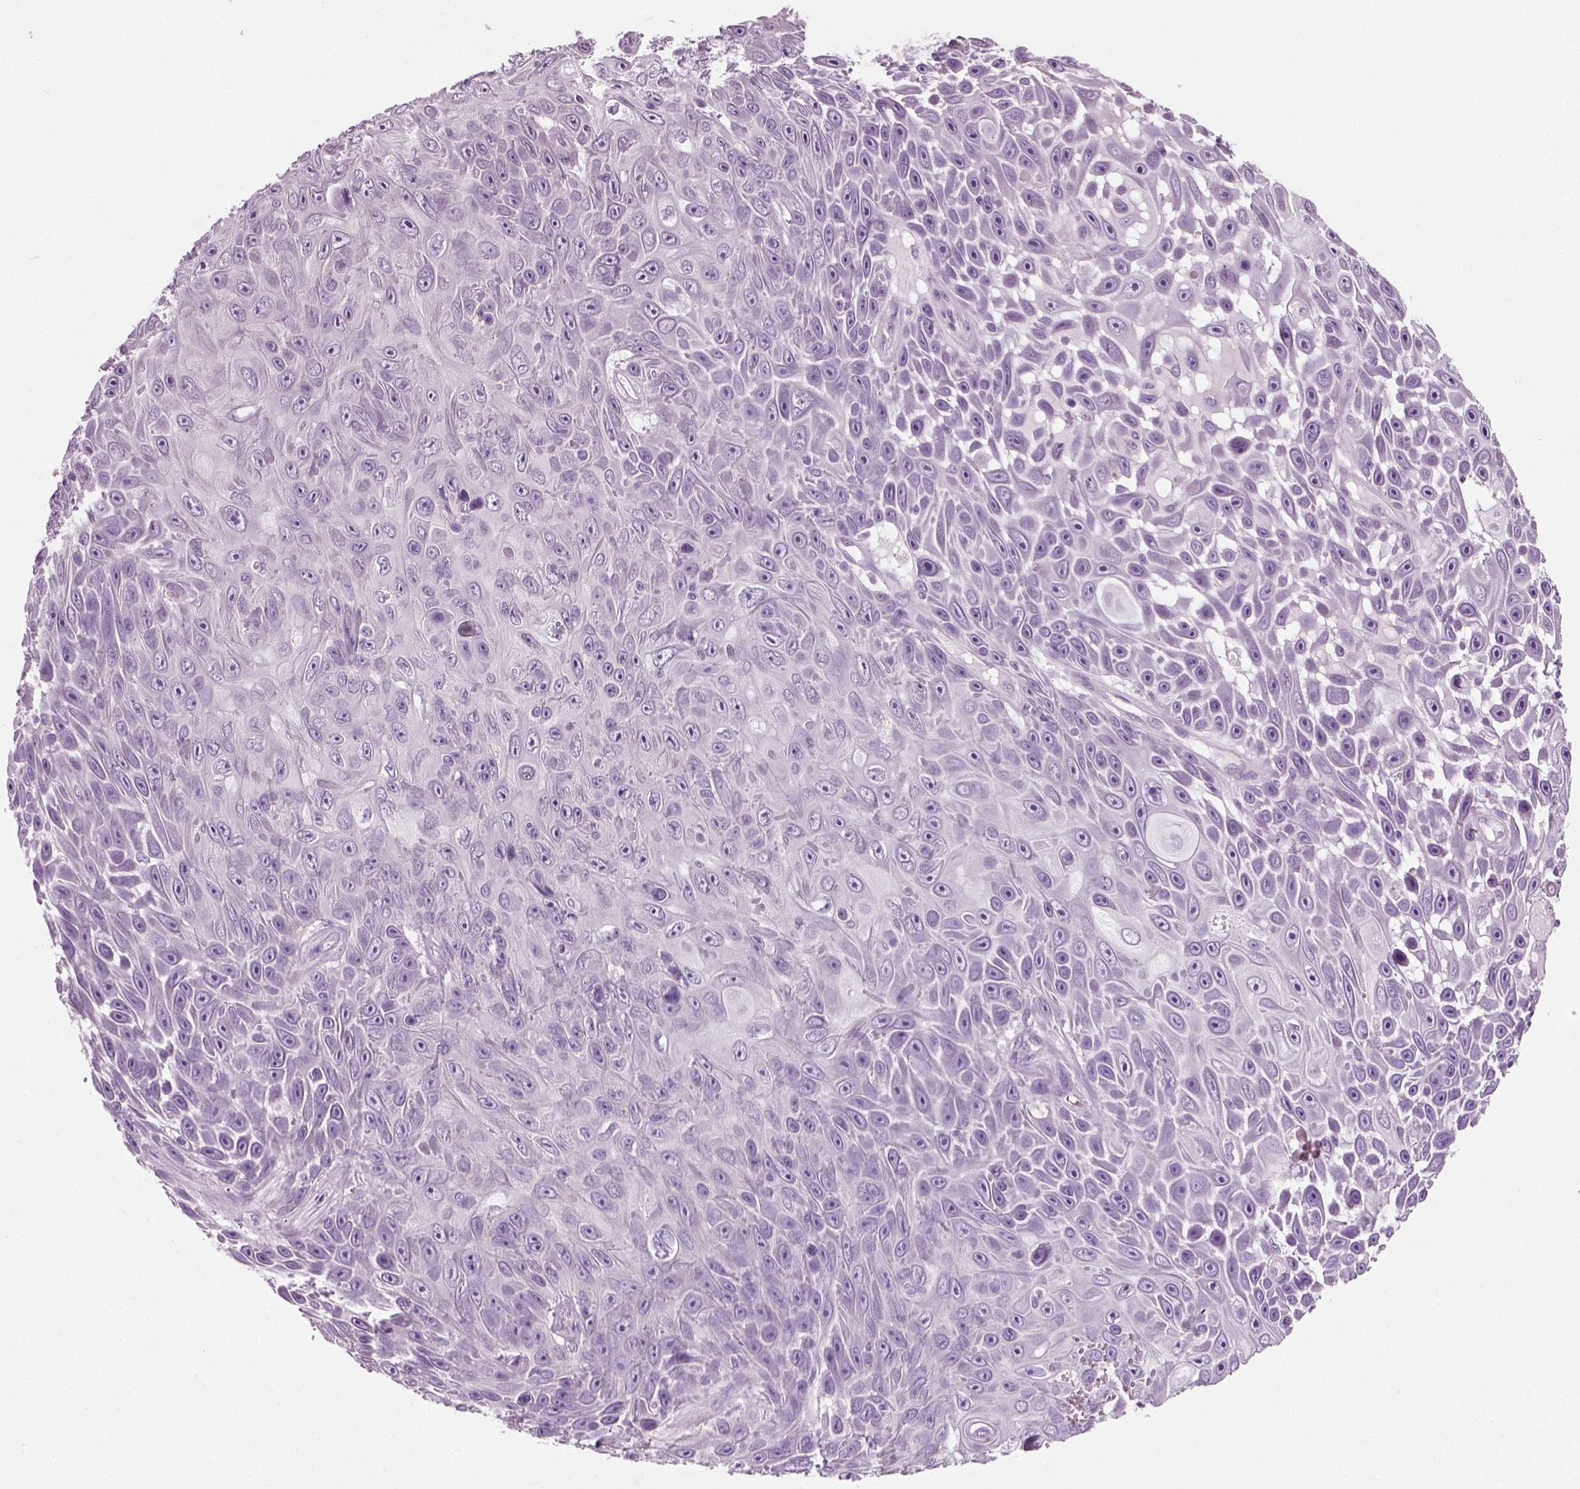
{"staining": {"intensity": "negative", "quantity": "none", "location": "none"}, "tissue": "skin cancer", "cell_type": "Tumor cells", "image_type": "cancer", "snomed": [{"axis": "morphology", "description": "Squamous cell carcinoma, NOS"}, {"axis": "topography", "description": "Skin"}], "caption": "The IHC histopathology image has no significant expression in tumor cells of skin cancer tissue.", "gene": "SPATA31E1", "patient": {"sex": "male", "age": 82}}